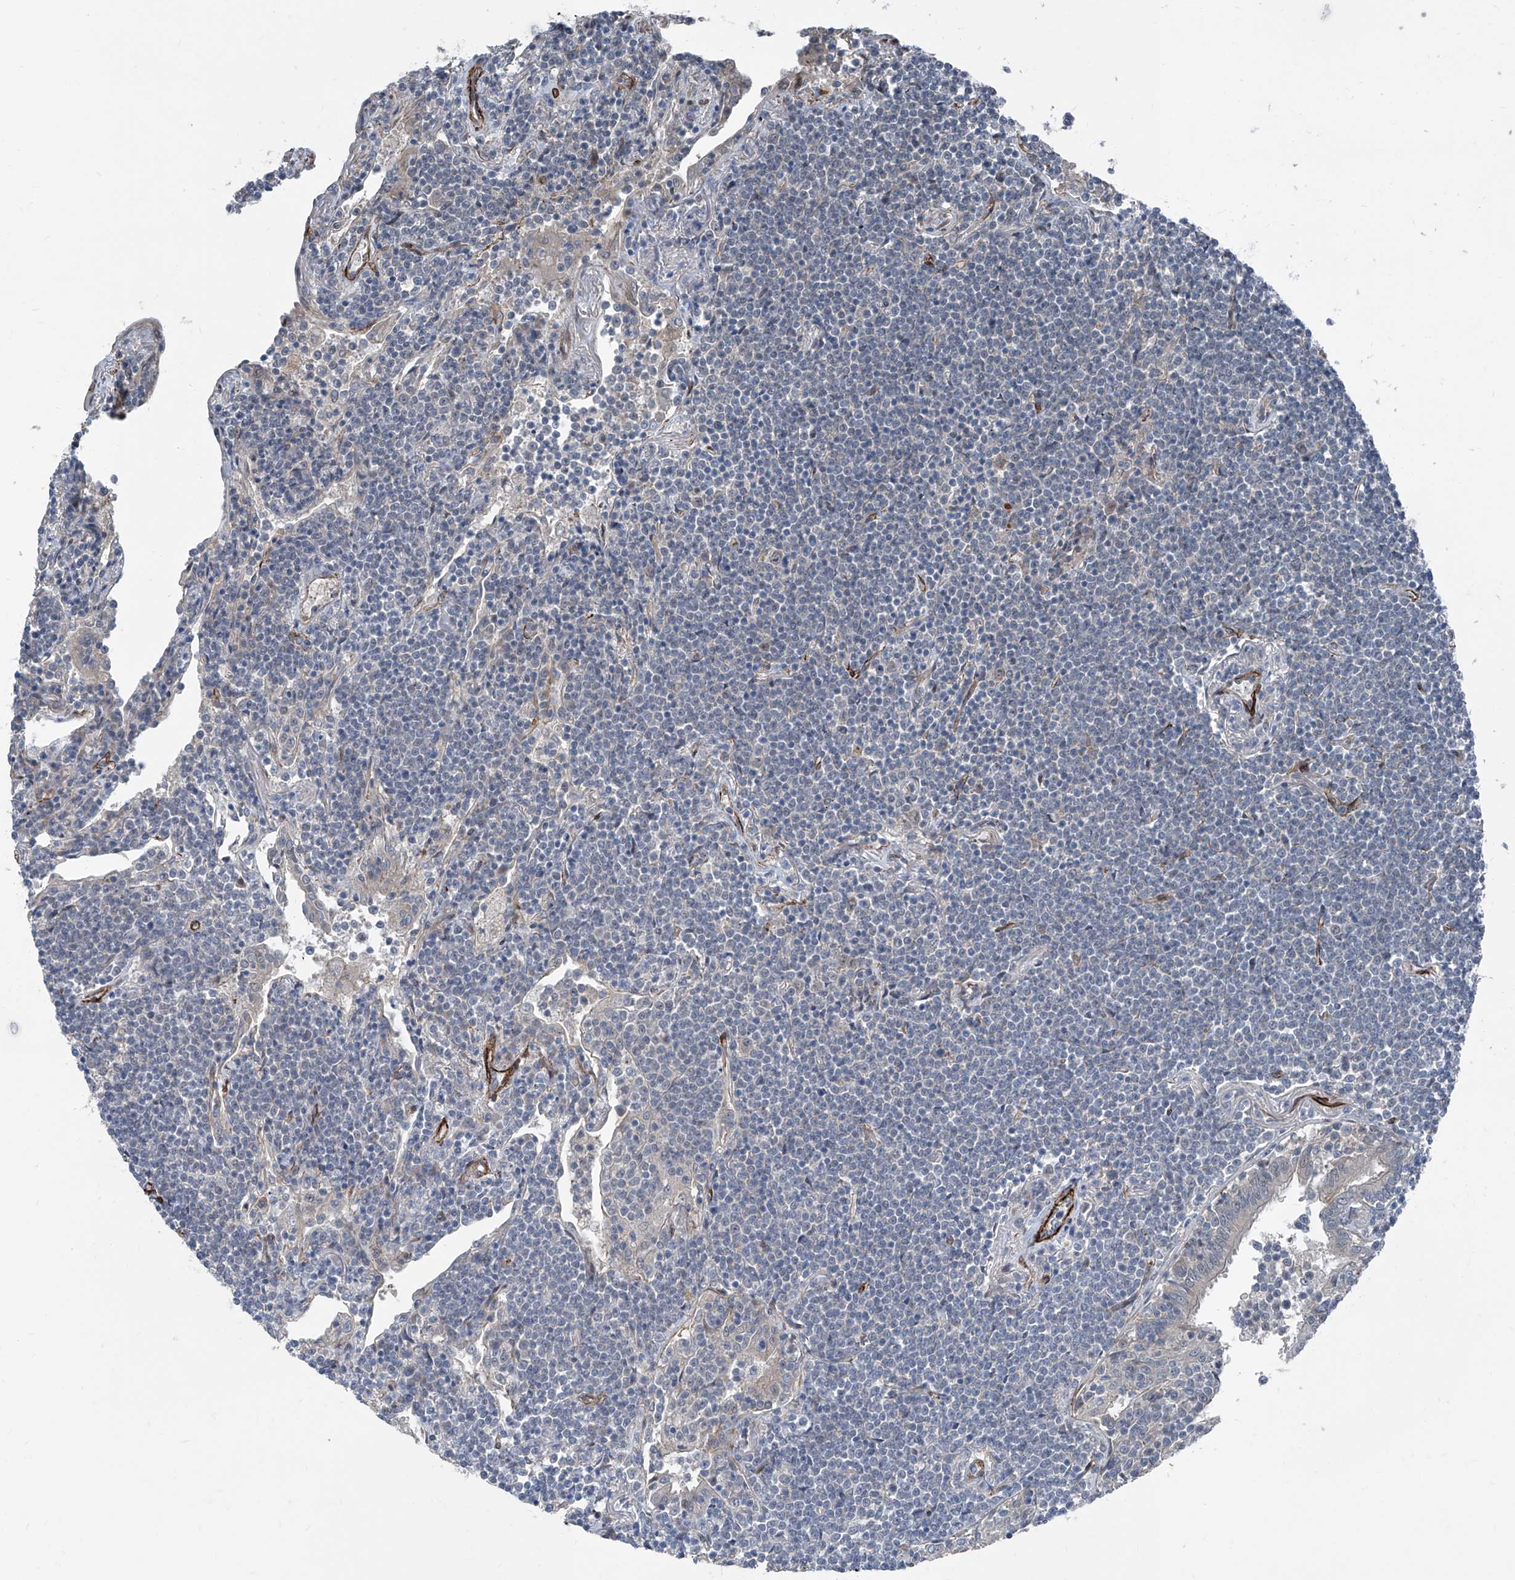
{"staining": {"intensity": "negative", "quantity": "none", "location": "none"}, "tissue": "lymphoma", "cell_type": "Tumor cells", "image_type": "cancer", "snomed": [{"axis": "morphology", "description": "Malignant lymphoma, non-Hodgkin's type, Low grade"}, {"axis": "topography", "description": "Lung"}], "caption": "A high-resolution micrograph shows IHC staining of lymphoma, which demonstrates no significant positivity in tumor cells.", "gene": "COA7", "patient": {"sex": "female", "age": 71}}